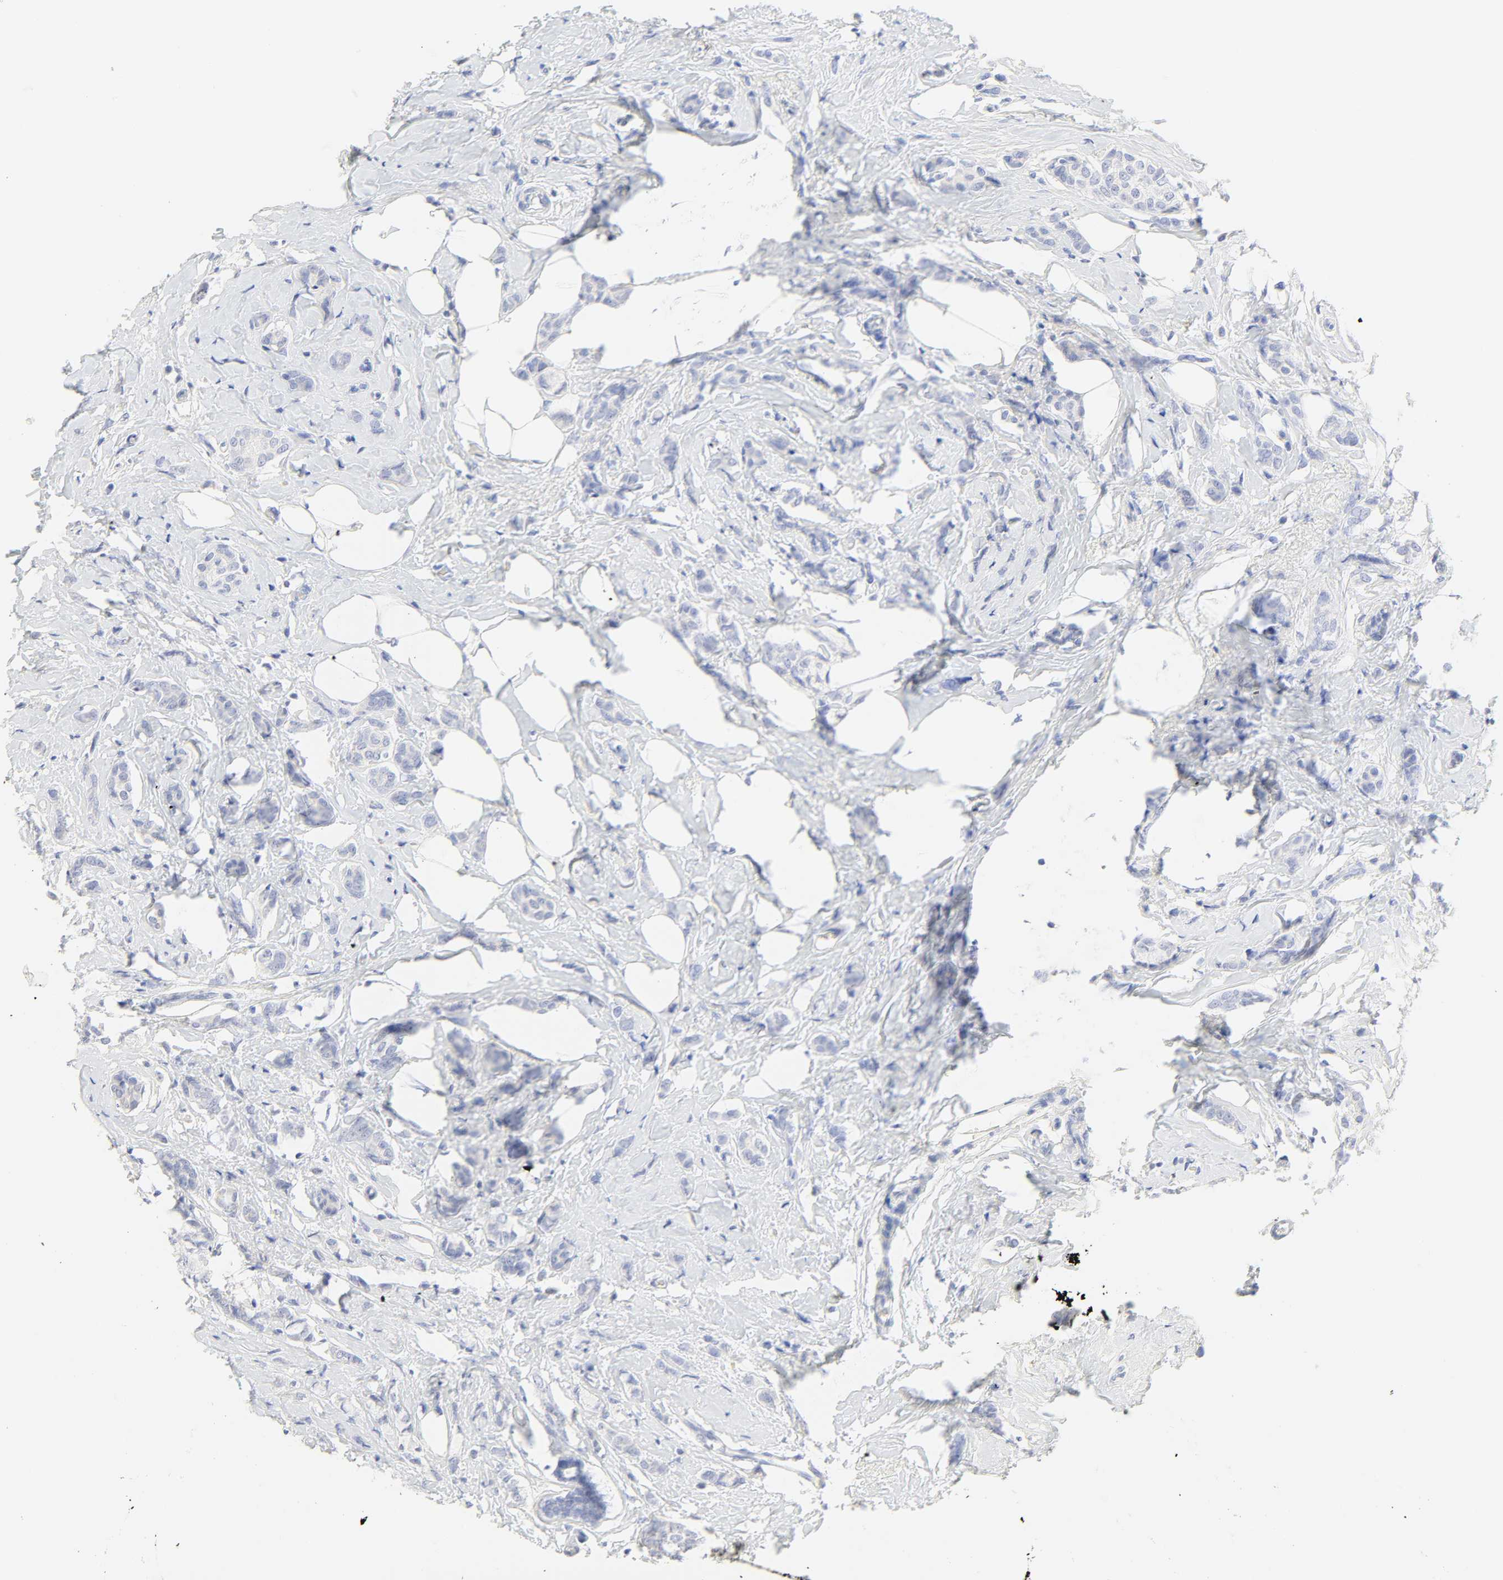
{"staining": {"intensity": "negative", "quantity": "none", "location": "none"}, "tissue": "breast cancer", "cell_type": "Tumor cells", "image_type": "cancer", "snomed": [{"axis": "morphology", "description": "Lobular carcinoma"}, {"axis": "topography", "description": "Breast"}], "caption": "Immunohistochemistry (IHC) micrograph of human breast cancer (lobular carcinoma) stained for a protein (brown), which shows no staining in tumor cells.", "gene": "SLCO1B3", "patient": {"sex": "female", "age": 60}}